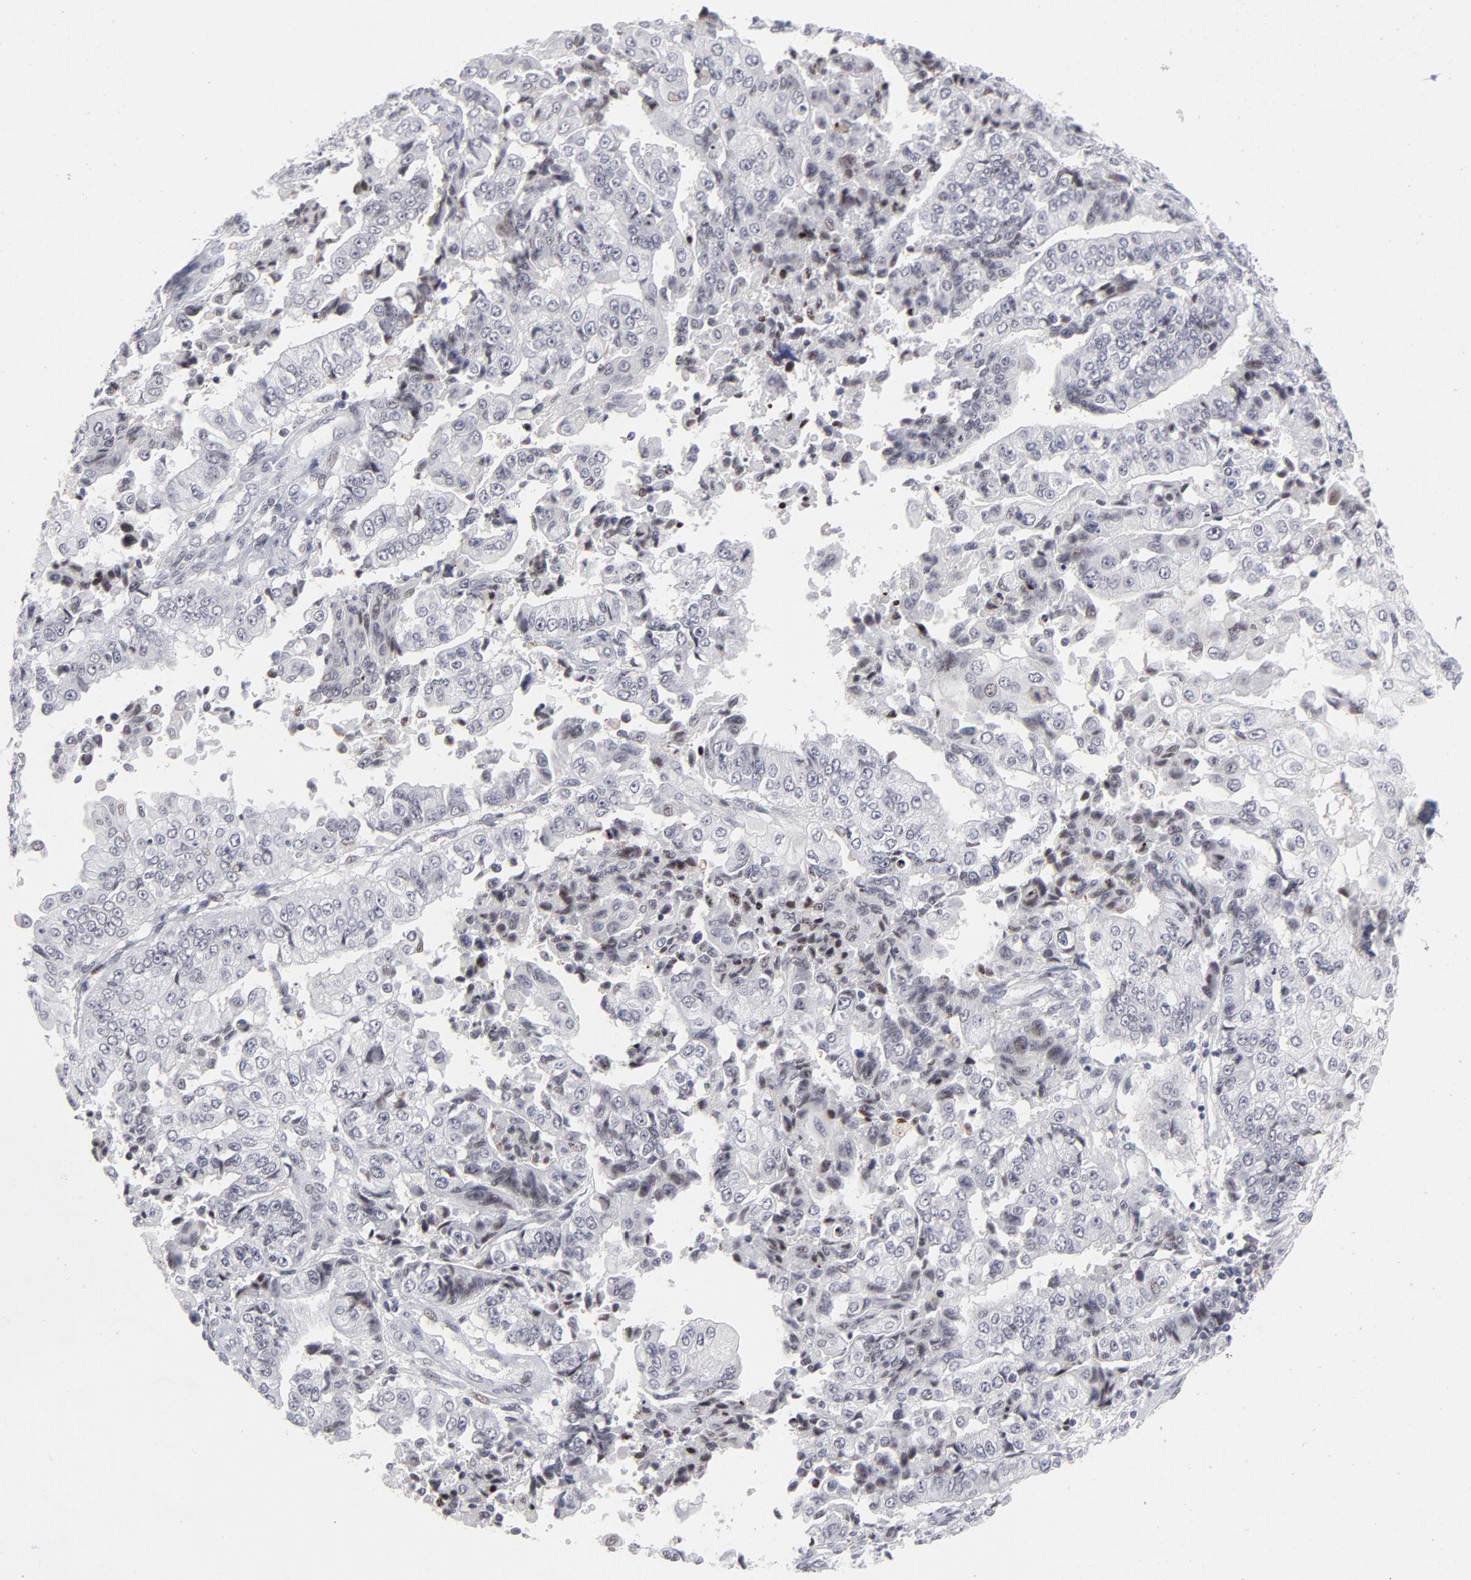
{"staining": {"intensity": "negative", "quantity": "none", "location": "none"}, "tissue": "endometrial cancer", "cell_type": "Tumor cells", "image_type": "cancer", "snomed": [{"axis": "morphology", "description": "Adenocarcinoma, NOS"}, {"axis": "topography", "description": "Endometrium"}], "caption": "Immunohistochemistry of human endometrial adenocarcinoma exhibits no staining in tumor cells.", "gene": "CCR2", "patient": {"sex": "female", "age": 75}}